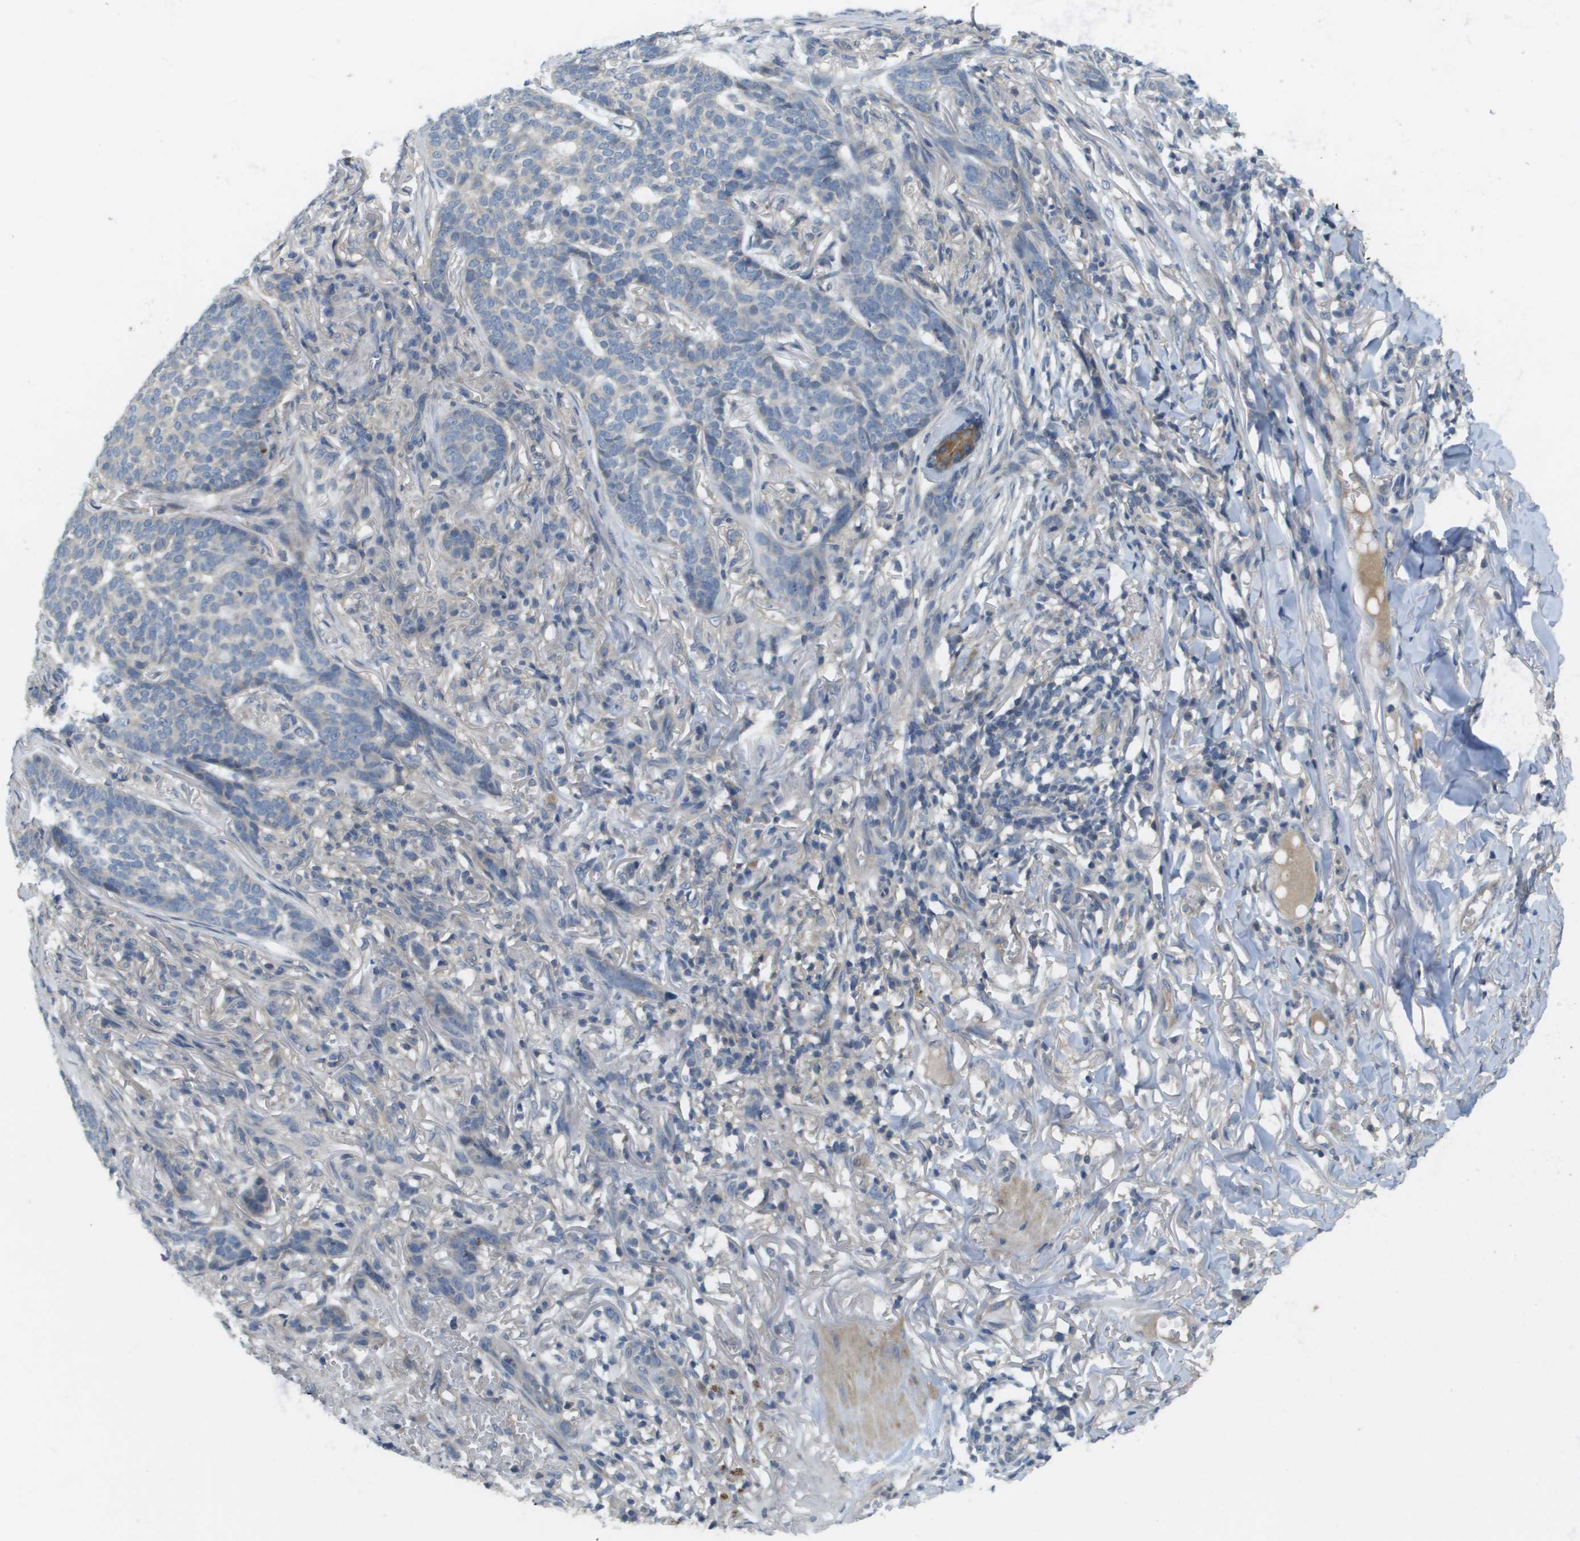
{"staining": {"intensity": "negative", "quantity": "none", "location": "none"}, "tissue": "skin cancer", "cell_type": "Tumor cells", "image_type": "cancer", "snomed": [{"axis": "morphology", "description": "Basal cell carcinoma"}, {"axis": "topography", "description": "Skin"}], "caption": "Immunohistochemical staining of human basal cell carcinoma (skin) exhibits no significant staining in tumor cells.", "gene": "KRT23", "patient": {"sex": "male", "age": 85}}